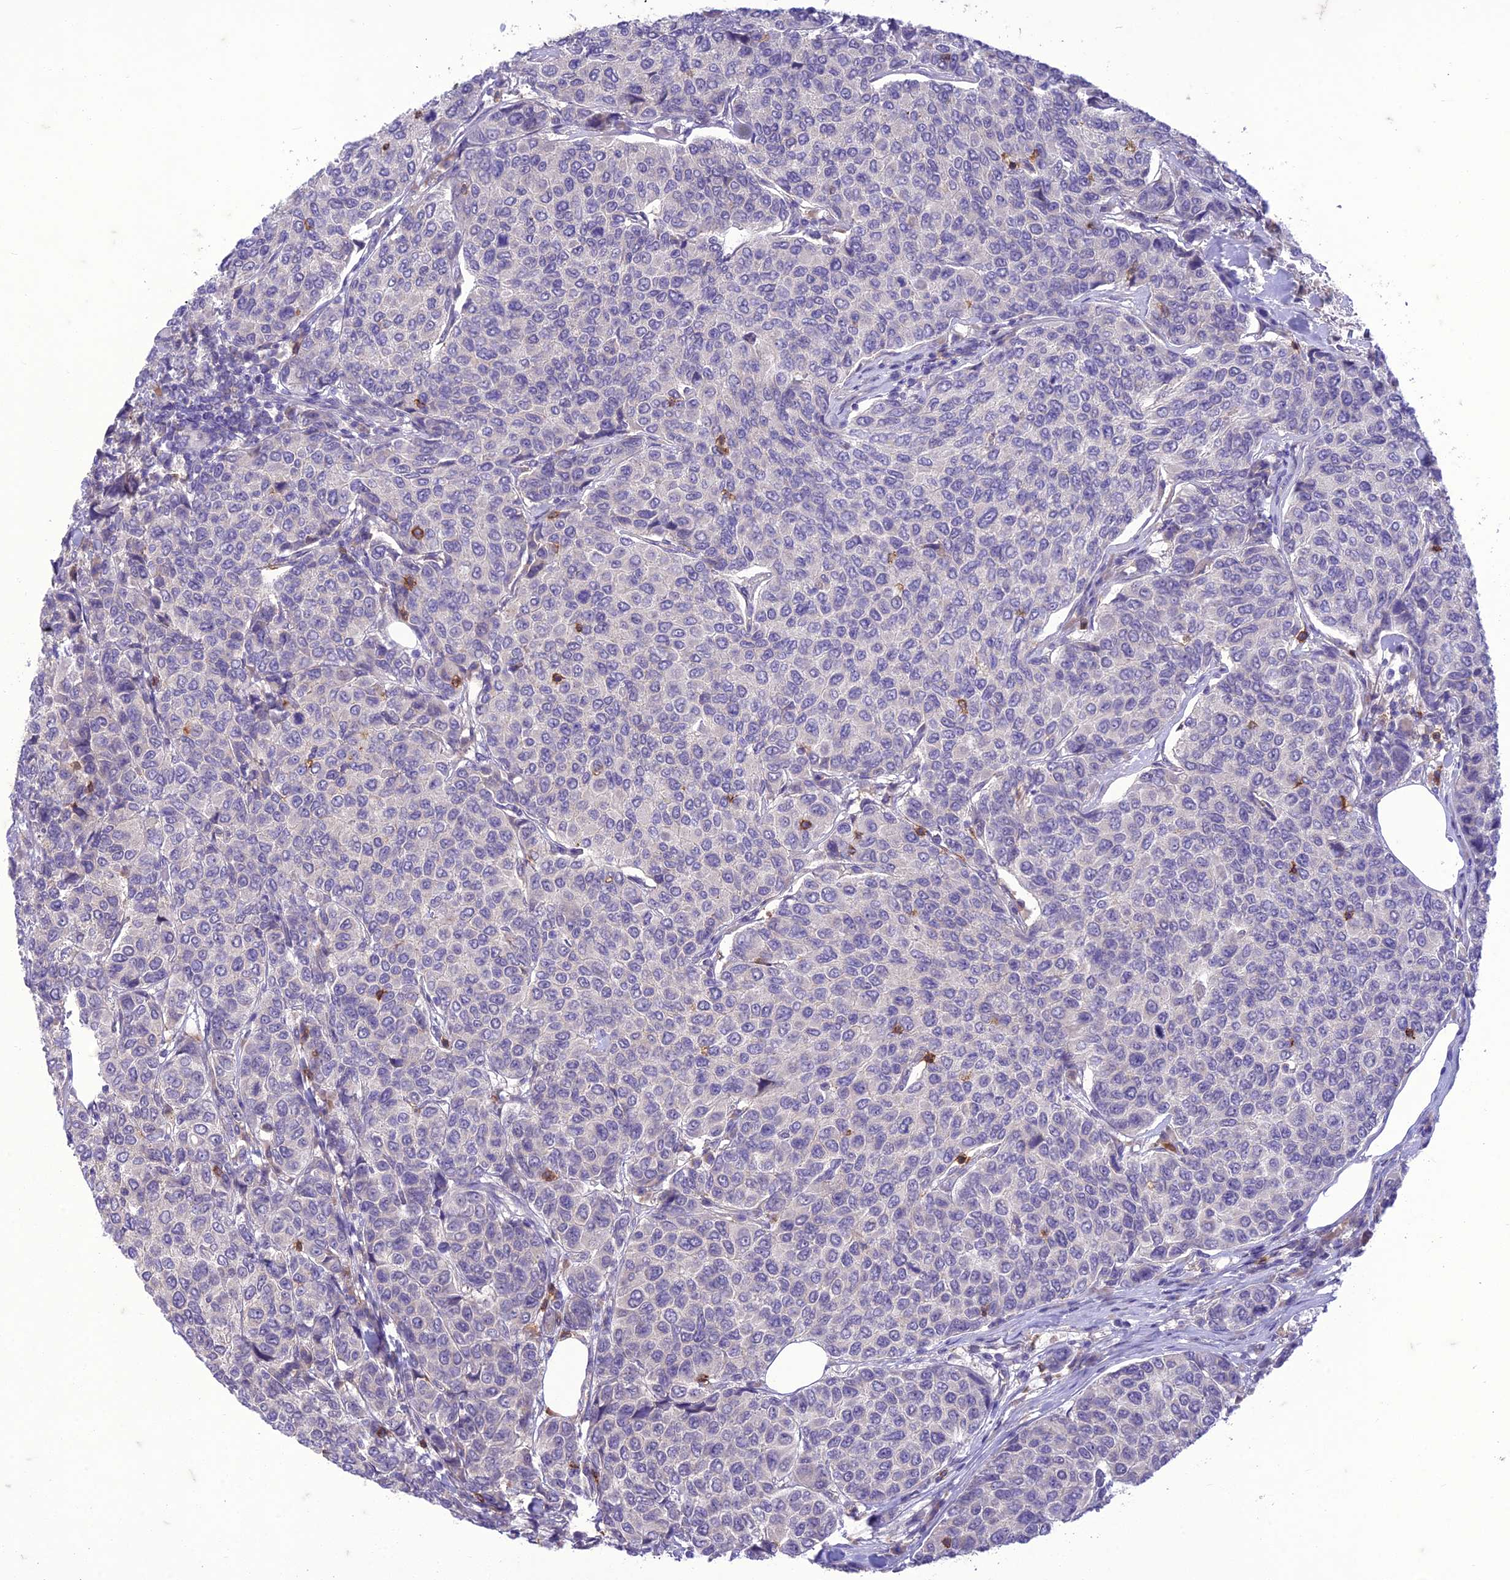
{"staining": {"intensity": "negative", "quantity": "none", "location": "none"}, "tissue": "breast cancer", "cell_type": "Tumor cells", "image_type": "cancer", "snomed": [{"axis": "morphology", "description": "Duct carcinoma"}, {"axis": "topography", "description": "Breast"}], "caption": "Tumor cells show no significant protein staining in intraductal carcinoma (breast). (DAB IHC, high magnification).", "gene": "ITGAE", "patient": {"sex": "female", "age": 55}}